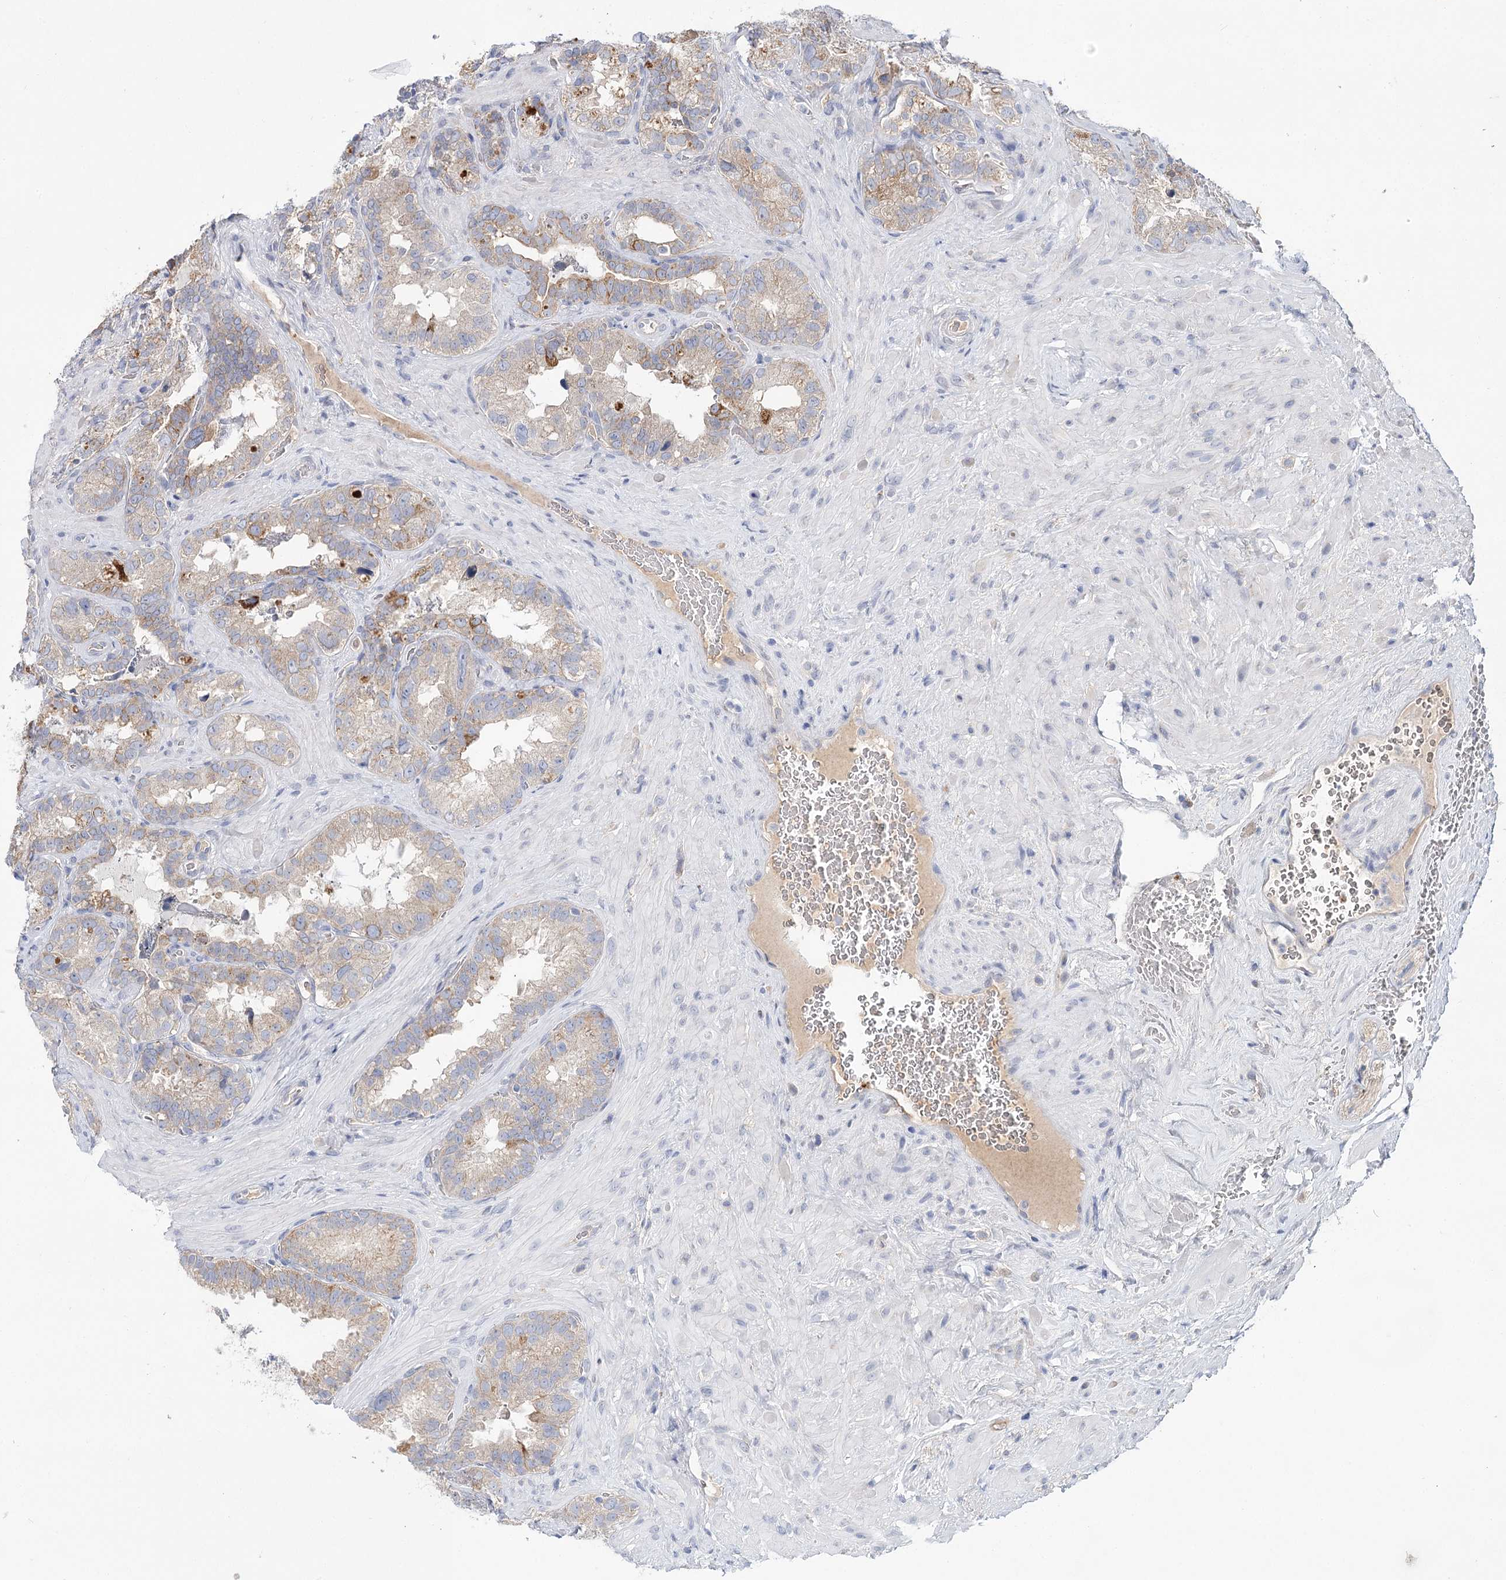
{"staining": {"intensity": "moderate", "quantity": "<25%", "location": "cytoplasmic/membranous"}, "tissue": "seminal vesicle", "cell_type": "Glandular cells", "image_type": "normal", "snomed": [{"axis": "morphology", "description": "Normal tissue, NOS"}, {"axis": "topography", "description": "Seminal veicle"}, {"axis": "topography", "description": "Peripheral nerve tissue"}], "caption": "The micrograph demonstrates staining of benign seminal vesicle, revealing moderate cytoplasmic/membranous protein positivity (brown color) within glandular cells.", "gene": "ARHGAP44", "patient": {"sex": "male", "age": 67}}